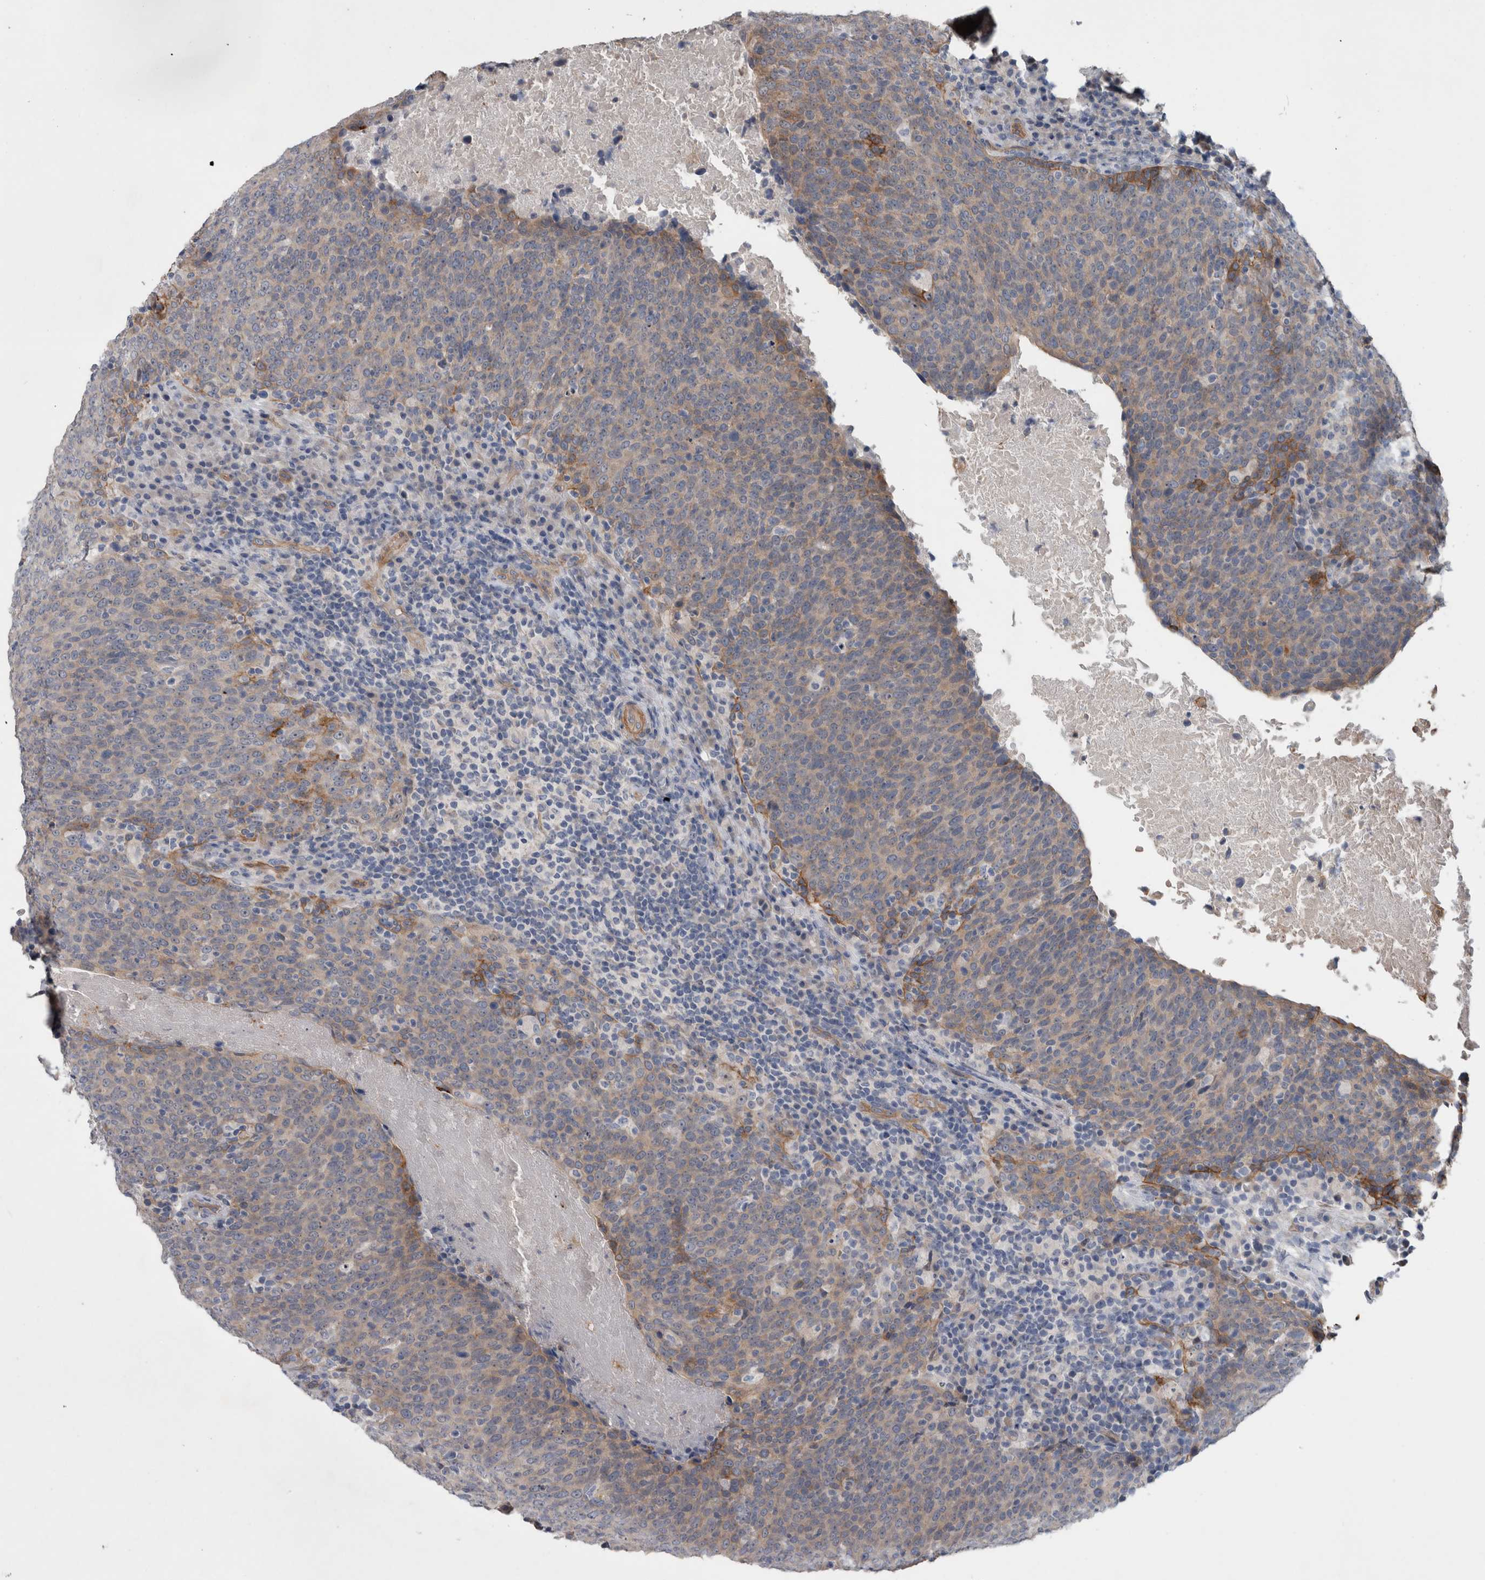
{"staining": {"intensity": "weak", "quantity": ">75%", "location": "cytoplasmic/membranous"}, "tissue": "head and neck cancer", "cell_type": "Tumor cells", "image_type": "cancer", "snomed": [{"axis": "morphology", "description": "Squamous cell carcinoma, NOS"}, {"axis": "morphology", "description": "Squamous cell carcinoma, metastatic, NOS"}, {"axis": "topography", "description": "Lymph node"}, {"axis": "topography", "description": "Head-Neck"}], "caption": "Immunohistochemistry histopathology image of head and neck cancer (squamous cell carcinoma) stained for a protein (brown), which displays low levels of weak cytoplasmic/membranous positivity in approximately >75% of tumor cells.", "gene": "BCAM", "patient": {"sex": "male", "age": 62}}